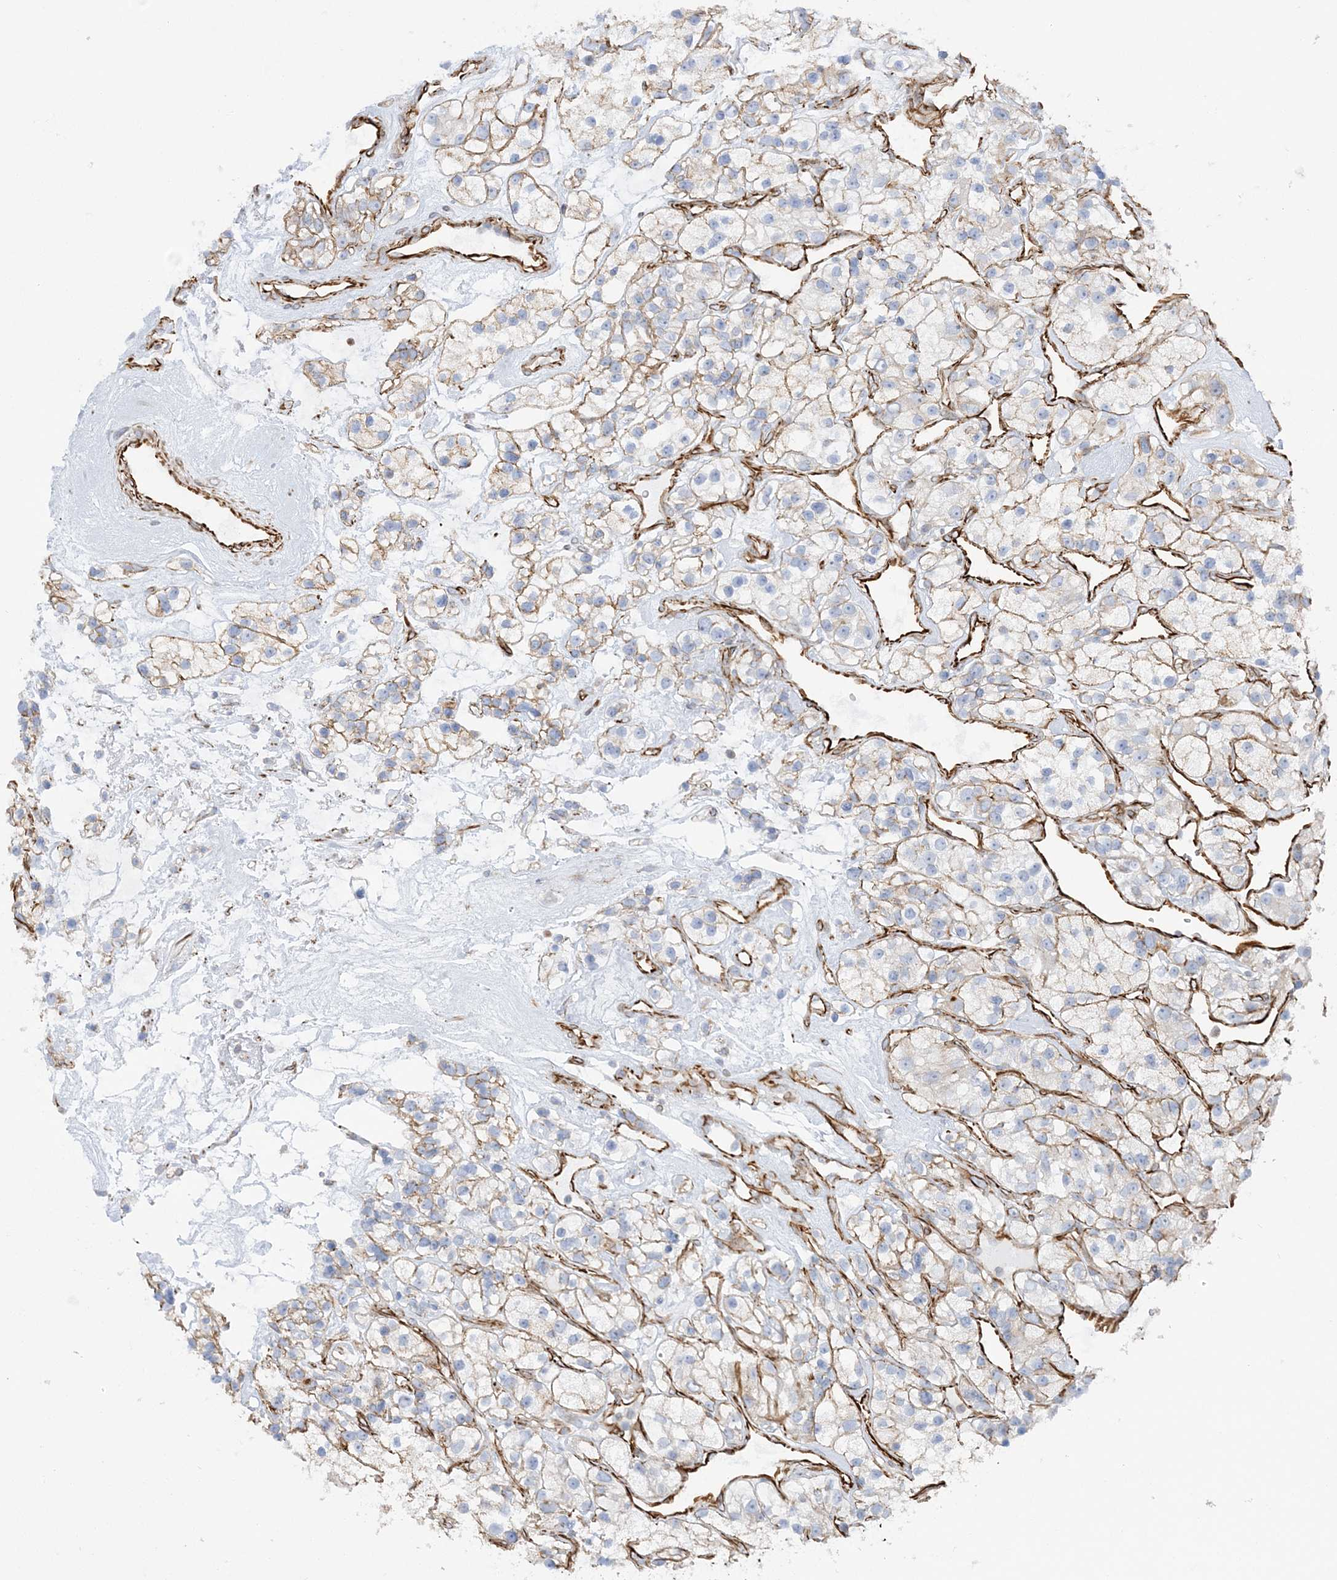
{"staining": {"intensity": "negative", "quantity": "none", "location": "none"}, "tissue": "renal cancer", "cell_type": "Tumor cells", "image_type": "cancer", "snomed": [{"axis": "morphology", "description": "Adenocarcinoma, NOS"}, {"axis": "topography", "description": "Kidney"}], "caption": "Immunohistochemical staining of human renal cancer (adenocarcinoma) exhibits no significant positivity in tumor cells. Brightfield microscopy of immunohistochemistry stained with DAB (3,3'-diaminobenzidine) (brown) and hematoxylin (blue), captured at high magnification.", "gene": "SCLT1", "patient": {"sex": "female", "age": 57}}